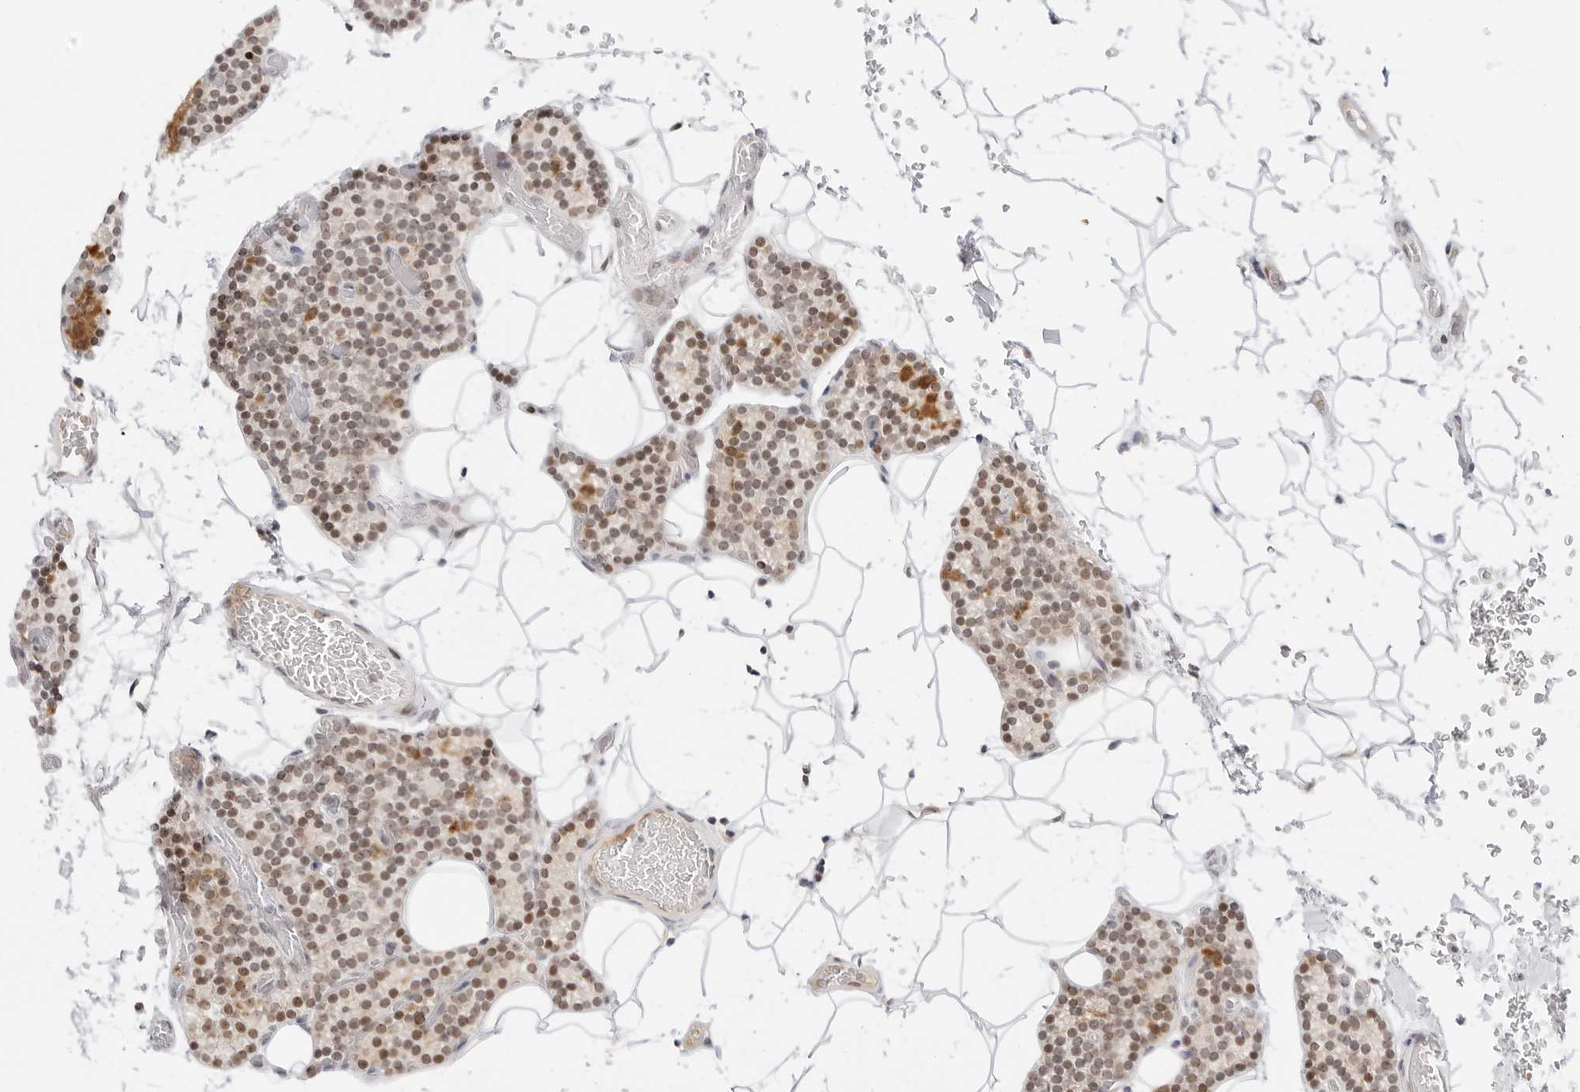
{"staining": {"intensity": "moderate", "quantity": ">75%", "location": "cytoplasmic/membranous,nuclear"}, "tissue": "parathyroid gland", "cell_type": "Glandular cells", "image_type": "normal", "snomed": [{"axis": "morphology", "description": "Normal tissue, NOS"}, {"axis": "topography", "description": "Parathyroid gland"}], "caption": "Parathyroid gland stained with DAB immunohistochemistry reveals medium levels of moderate cytoplasmic/membranous,nuclear expression in approximately >75% of glandular cells. (DAB (3,3'-diaminobenzidine) IHC with brightfield microscopy, high magnification).", "gene": "HIPK3", "patient": {"sex": "male", "age": 52}}